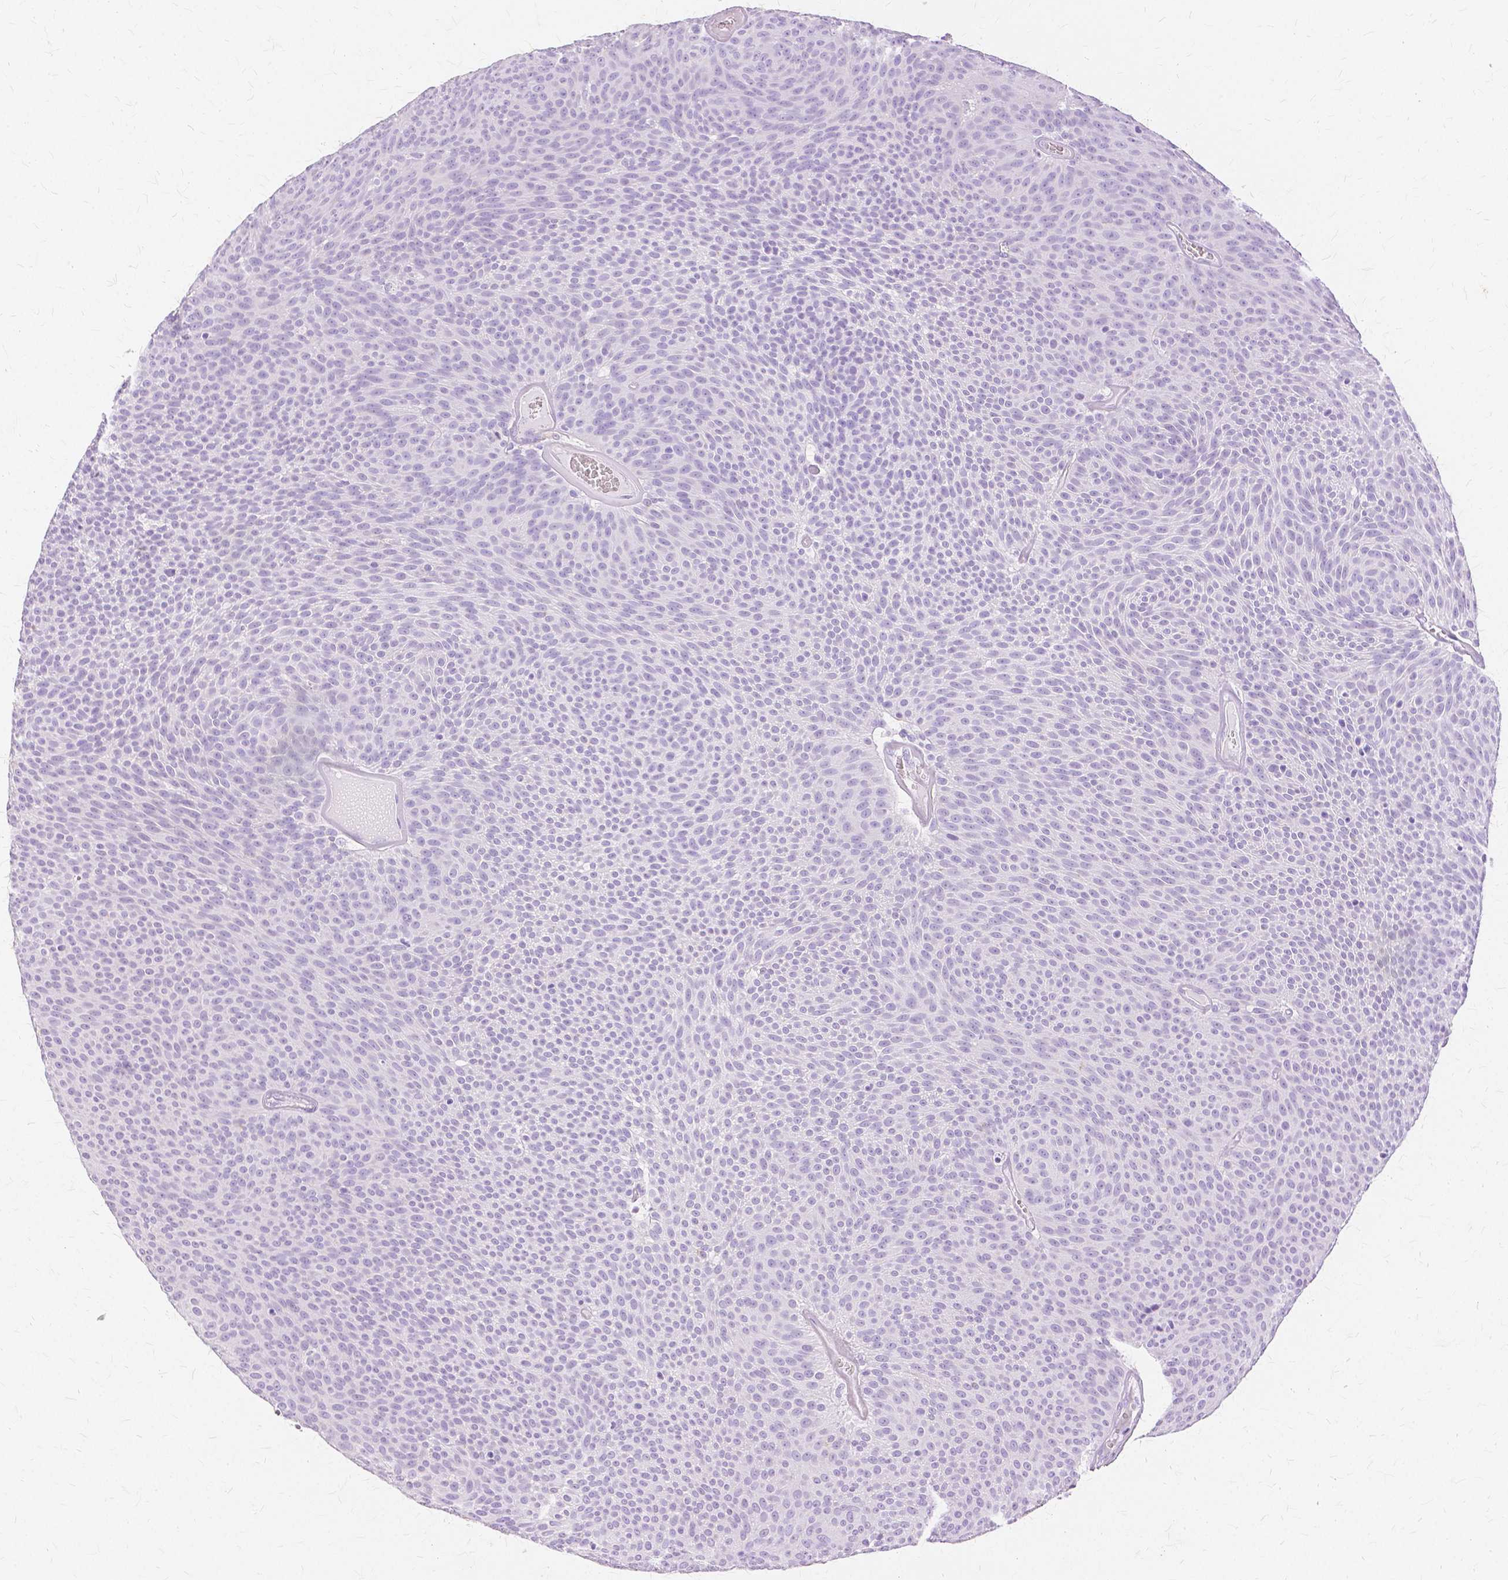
{"staining": {"intensity": "negative", "quantity": "none", "location": "none"}, "tissue": "urothelial cancer", "cell_type": "Tumor cells", "image_type": "cancer", "snomed": [{"axis": "morphology", "description": "Urothelial carcinoma, Low grade"}, {"axis": "topography", "description": "Urinary bladder"}], "caption": "A histopathology image of urothelial carcinoma (low-grade) stained for a protein shows no brown staining in tumor cells.", "gene": "TGM1", "patient": {"sex": "male", "age": 77}}